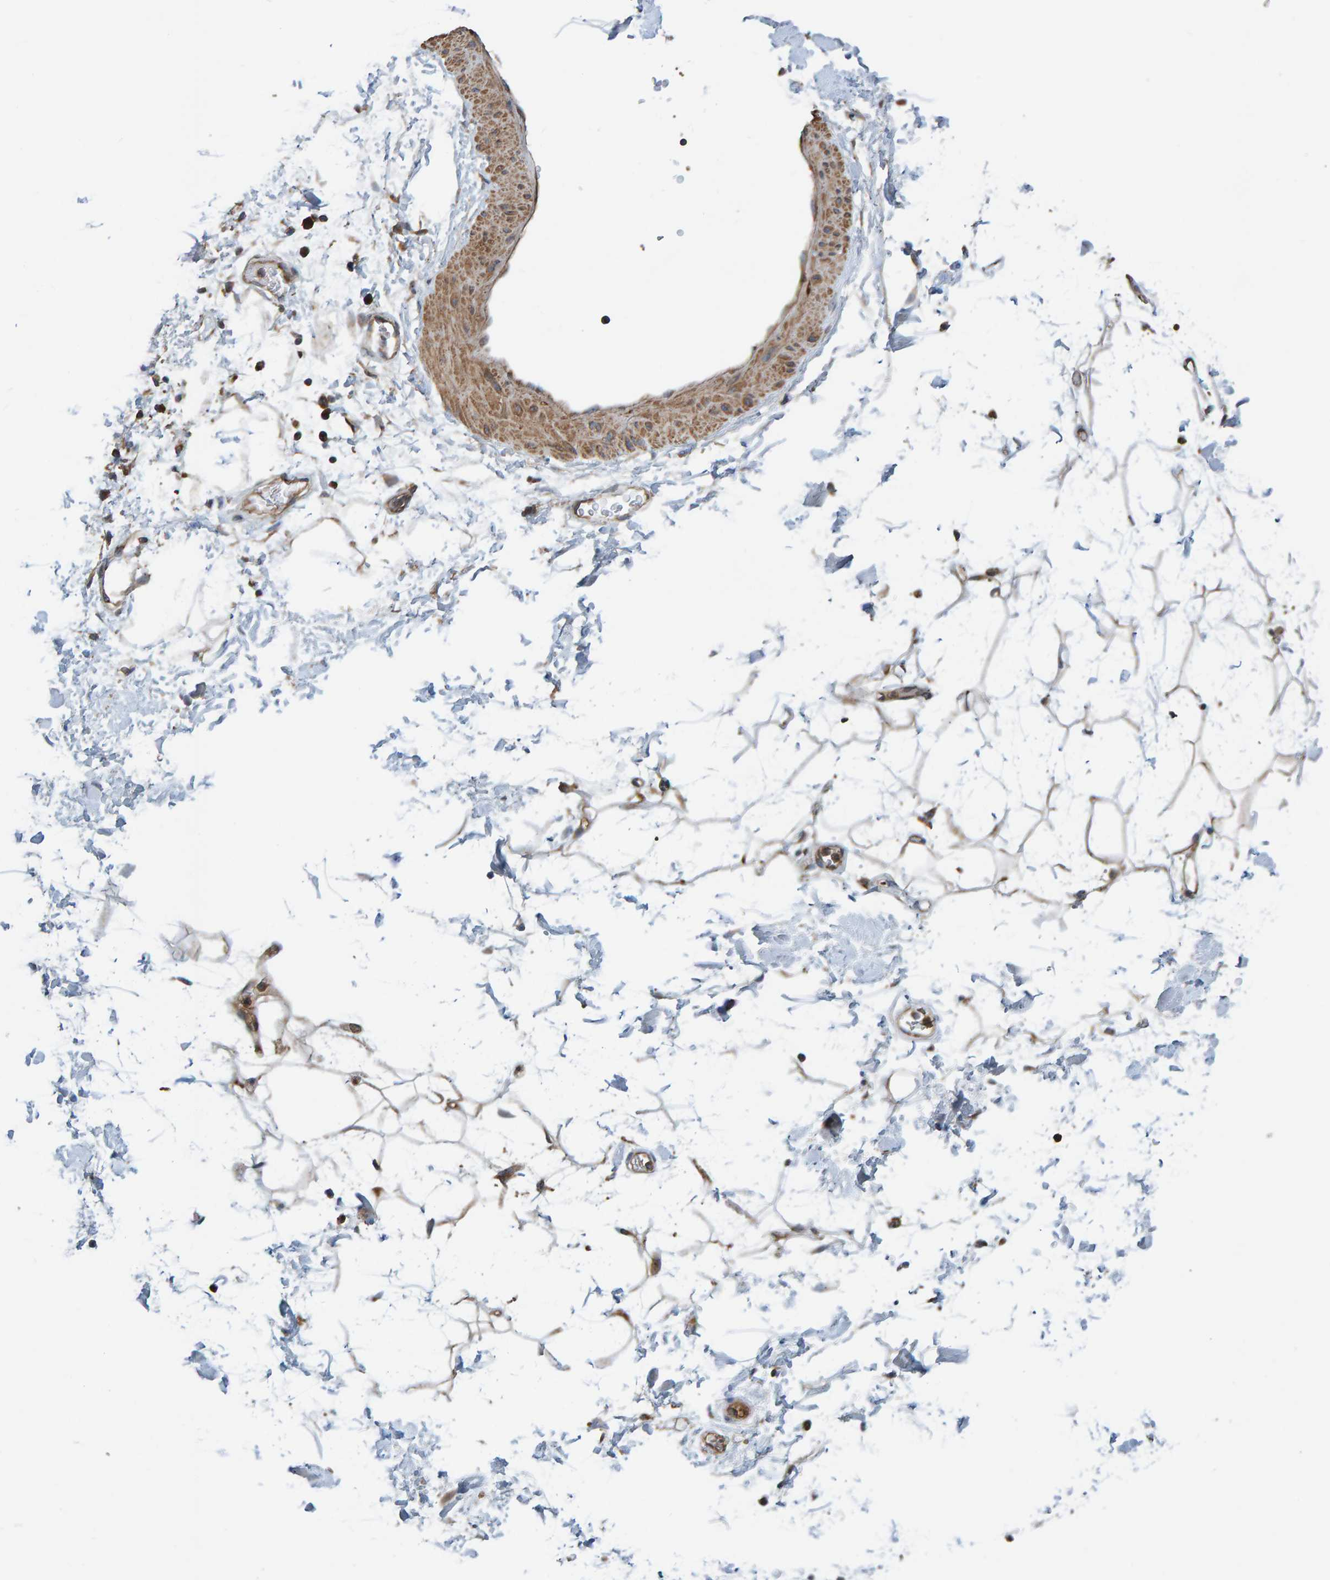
{"staining": {"intensity": "moderate", "quantity": ">75%", "location": "cytoplasmic/membranous"}, "tissue": "adipose tissue", "cell_type": "Adipocytes", "image_type": "normal", "snomed": [{"axis": "morphology", "description": "Normal tissue, NOS"}, {"axis": "topography", "description": "Soft tissue"}], "caption": "Immunohistochemical staining of normal human adipose tissue exhibits >75% levels of moderate cytoplasmic/membranous protein staining in about >75% of adipocytes. (DAB (3,3'-diaminobenzidine) IHC, brown staining for protein, blue staining for nuclei).", "gene": "KIAA0753", "patient": {"sex": "male", "age": 72}}